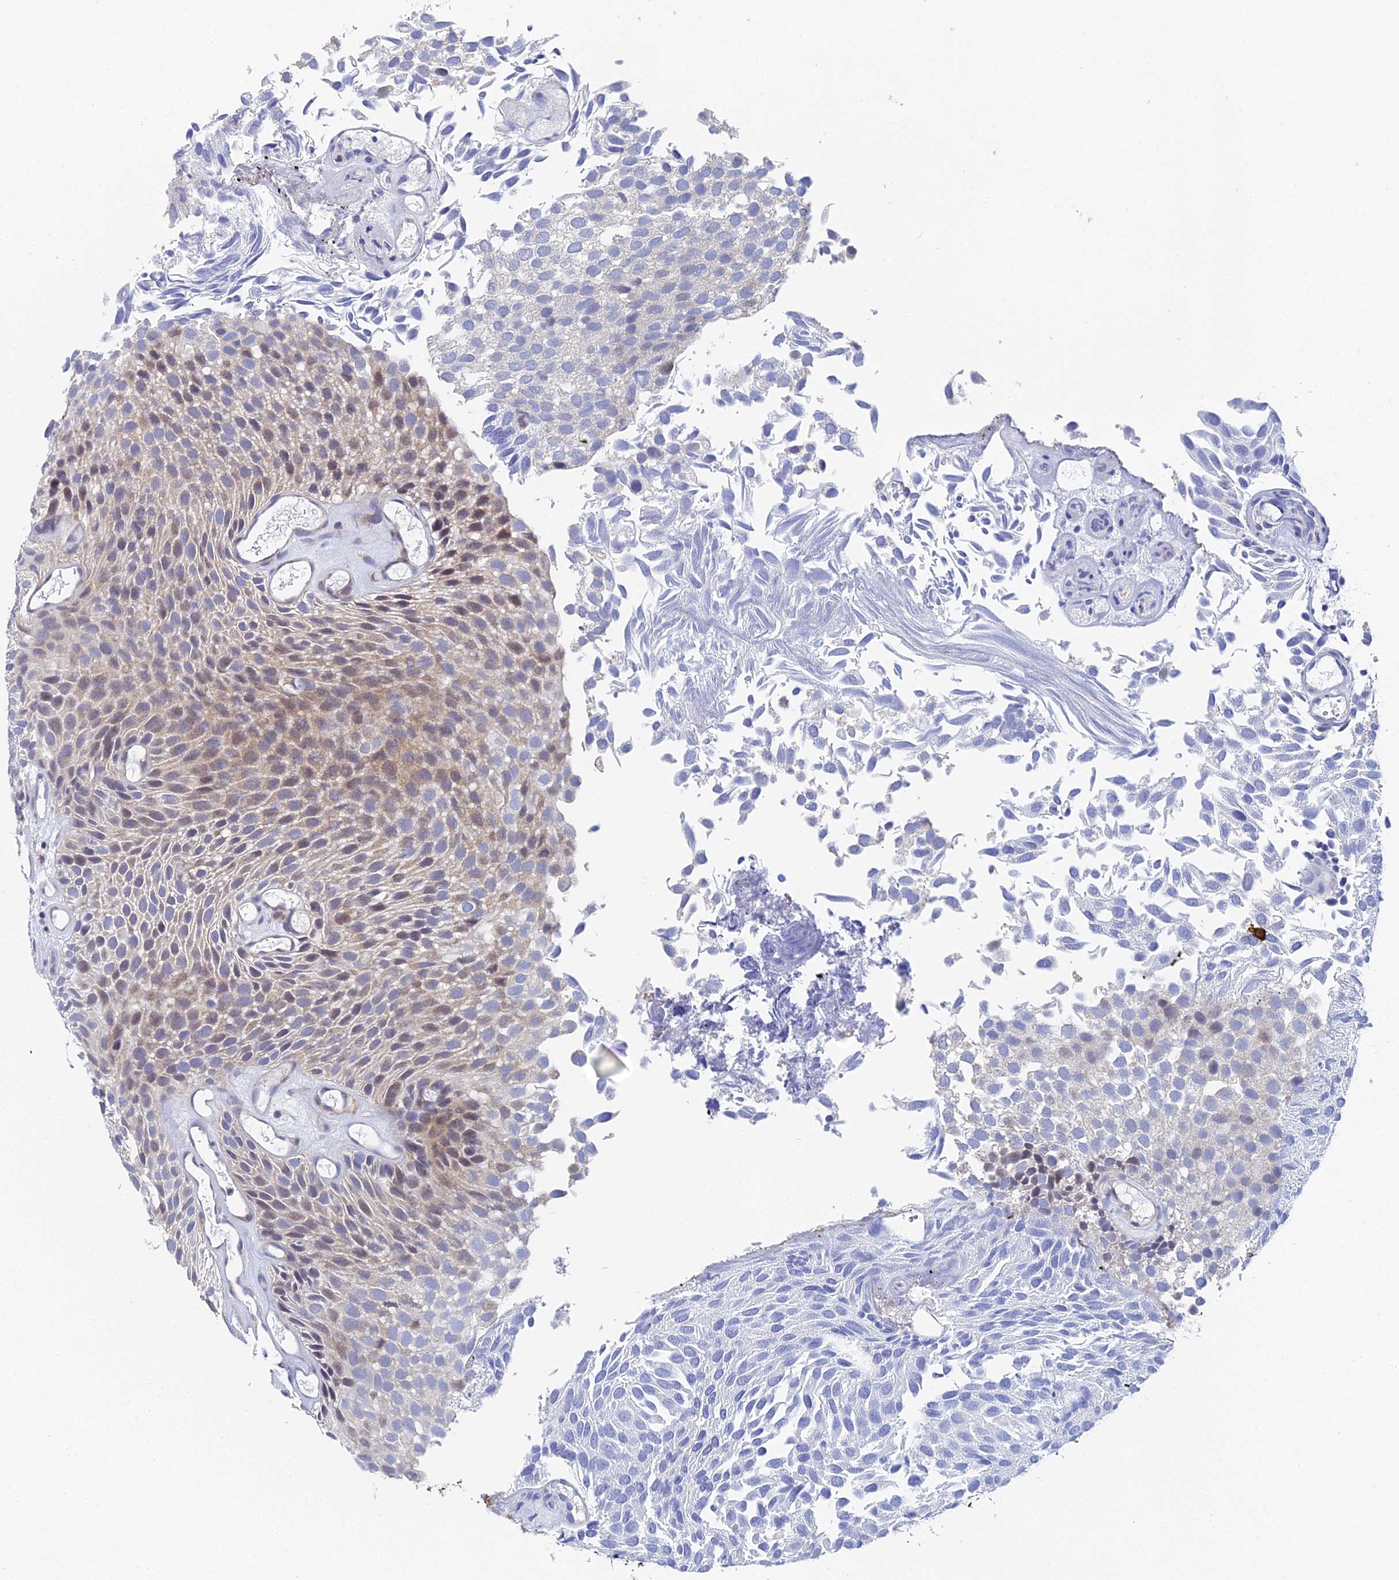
{"staining": {"intensity": "moderate", "quantity": "<25%", "location": "cytoplasmic/membranous,nuclear"}, "tissue": "urothelial cancer", "cell_type": "Tumor cells", "image_type": "cancer", "snomed": [{"axis": "morphology", "description": "Urothelial carcinoma, Low grade"}, {"axis": "topography", "description": "Urinary bladder"}], "caption": "Urothelial carcinoma (low-grade) stained for a protein (brown) demonstrates moderate cytoplasmic/membranous and nuclear positive staining in approximately <25% of tumor cells.", "gene": "ENSG00000268674", "patient": {"sex": "male", "age": 89}}